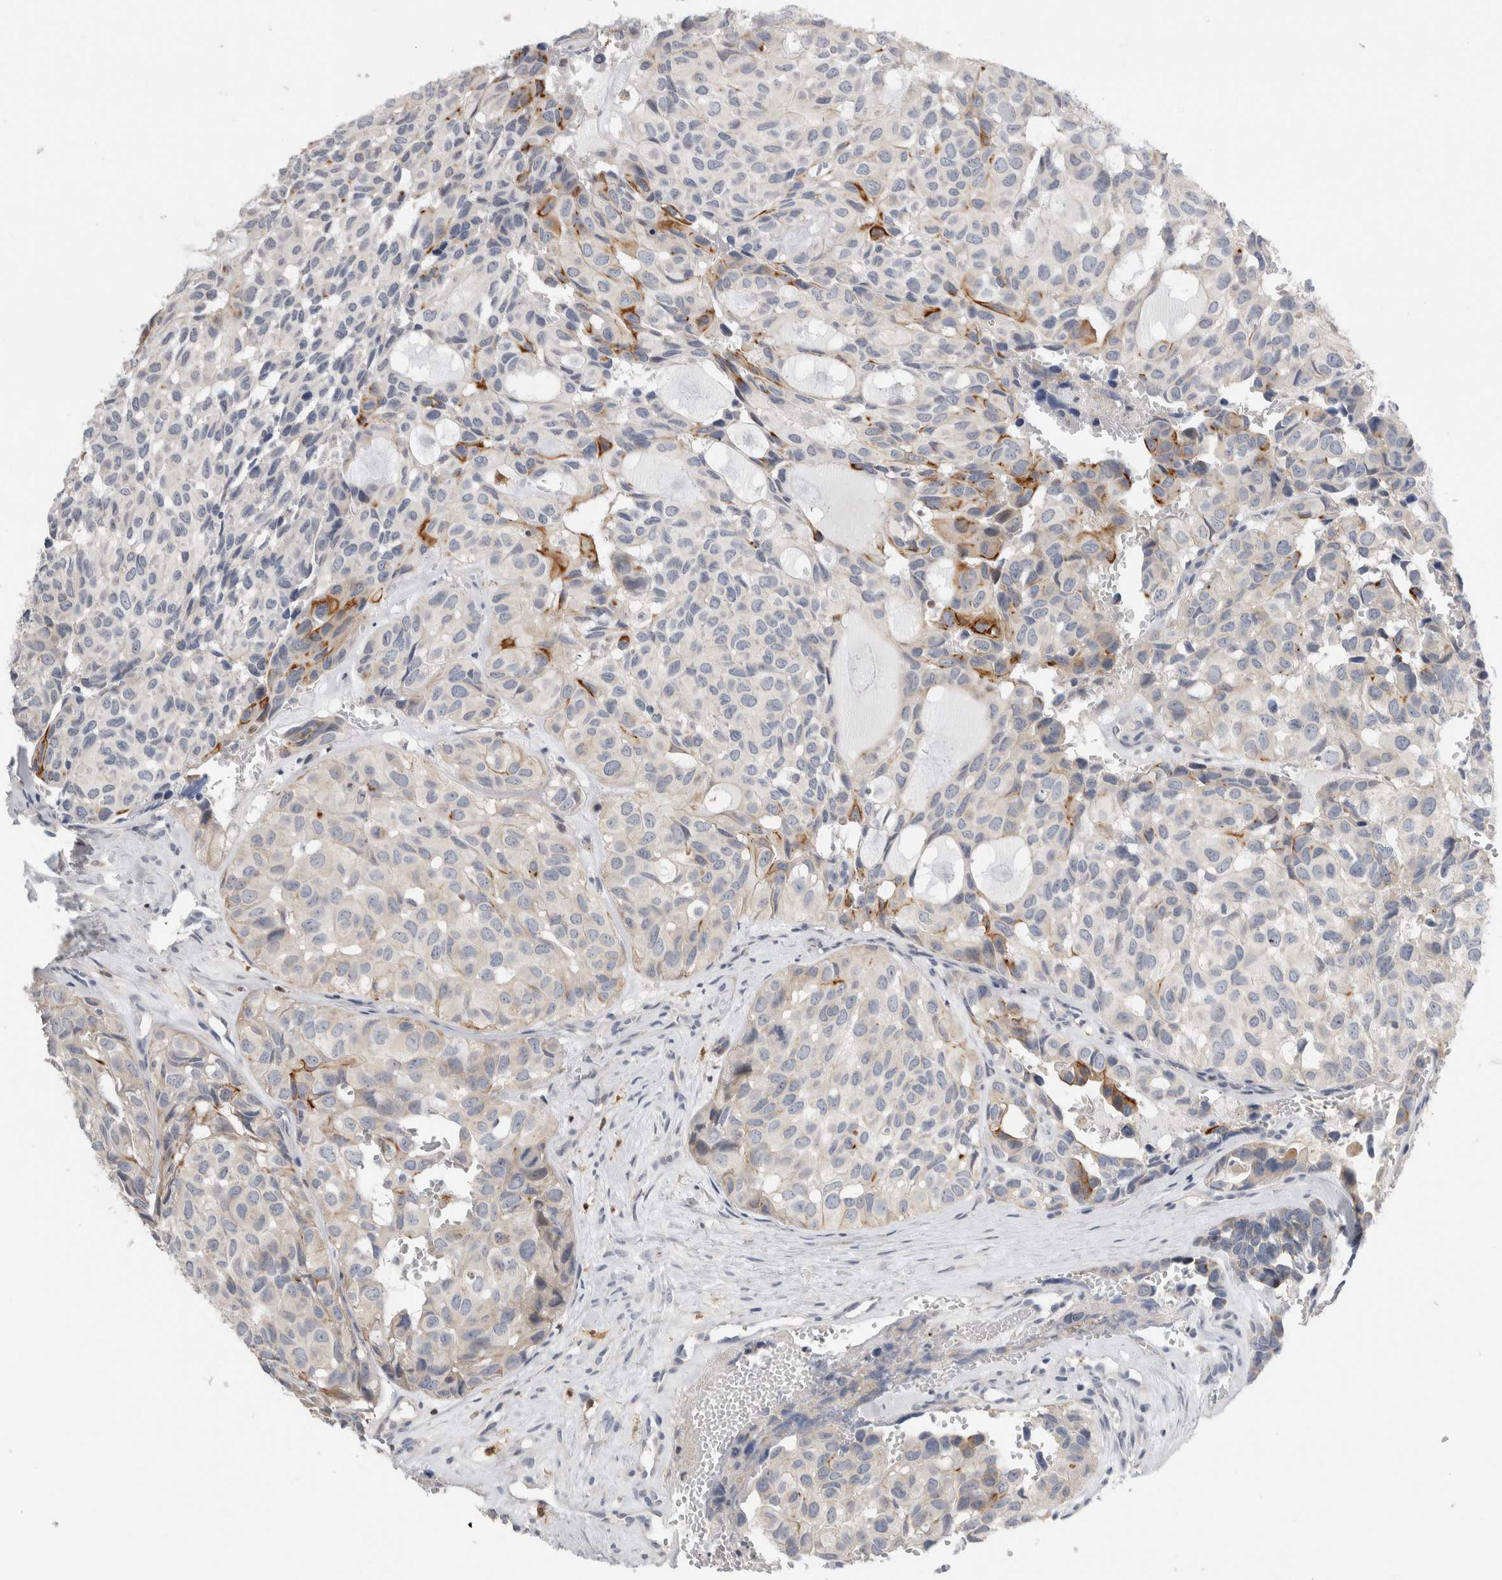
{"staining": {"intensity": "negative", "quantity": "none", "location": "none"}, "tissue": "head and neck cancer", "cell_type": "Tumor cells", "image_type": "cancer", "snomed": [{"axis": "morphology", "description": "Adenocarcinoma, NOS"}, {"axis": "topography", "description": "Salivary gland, NOS"}, {"axis": "topography", "description": "Head-Neck"}], "caption": "High power microscopy image of an immunohistochemistry (IHC) image of head and neck cancer (adenocarcinoma), revealing no significant expression in tumor cells.", "gene": "SLC20A2", "patient": {"sex": "female", "age": 76}}